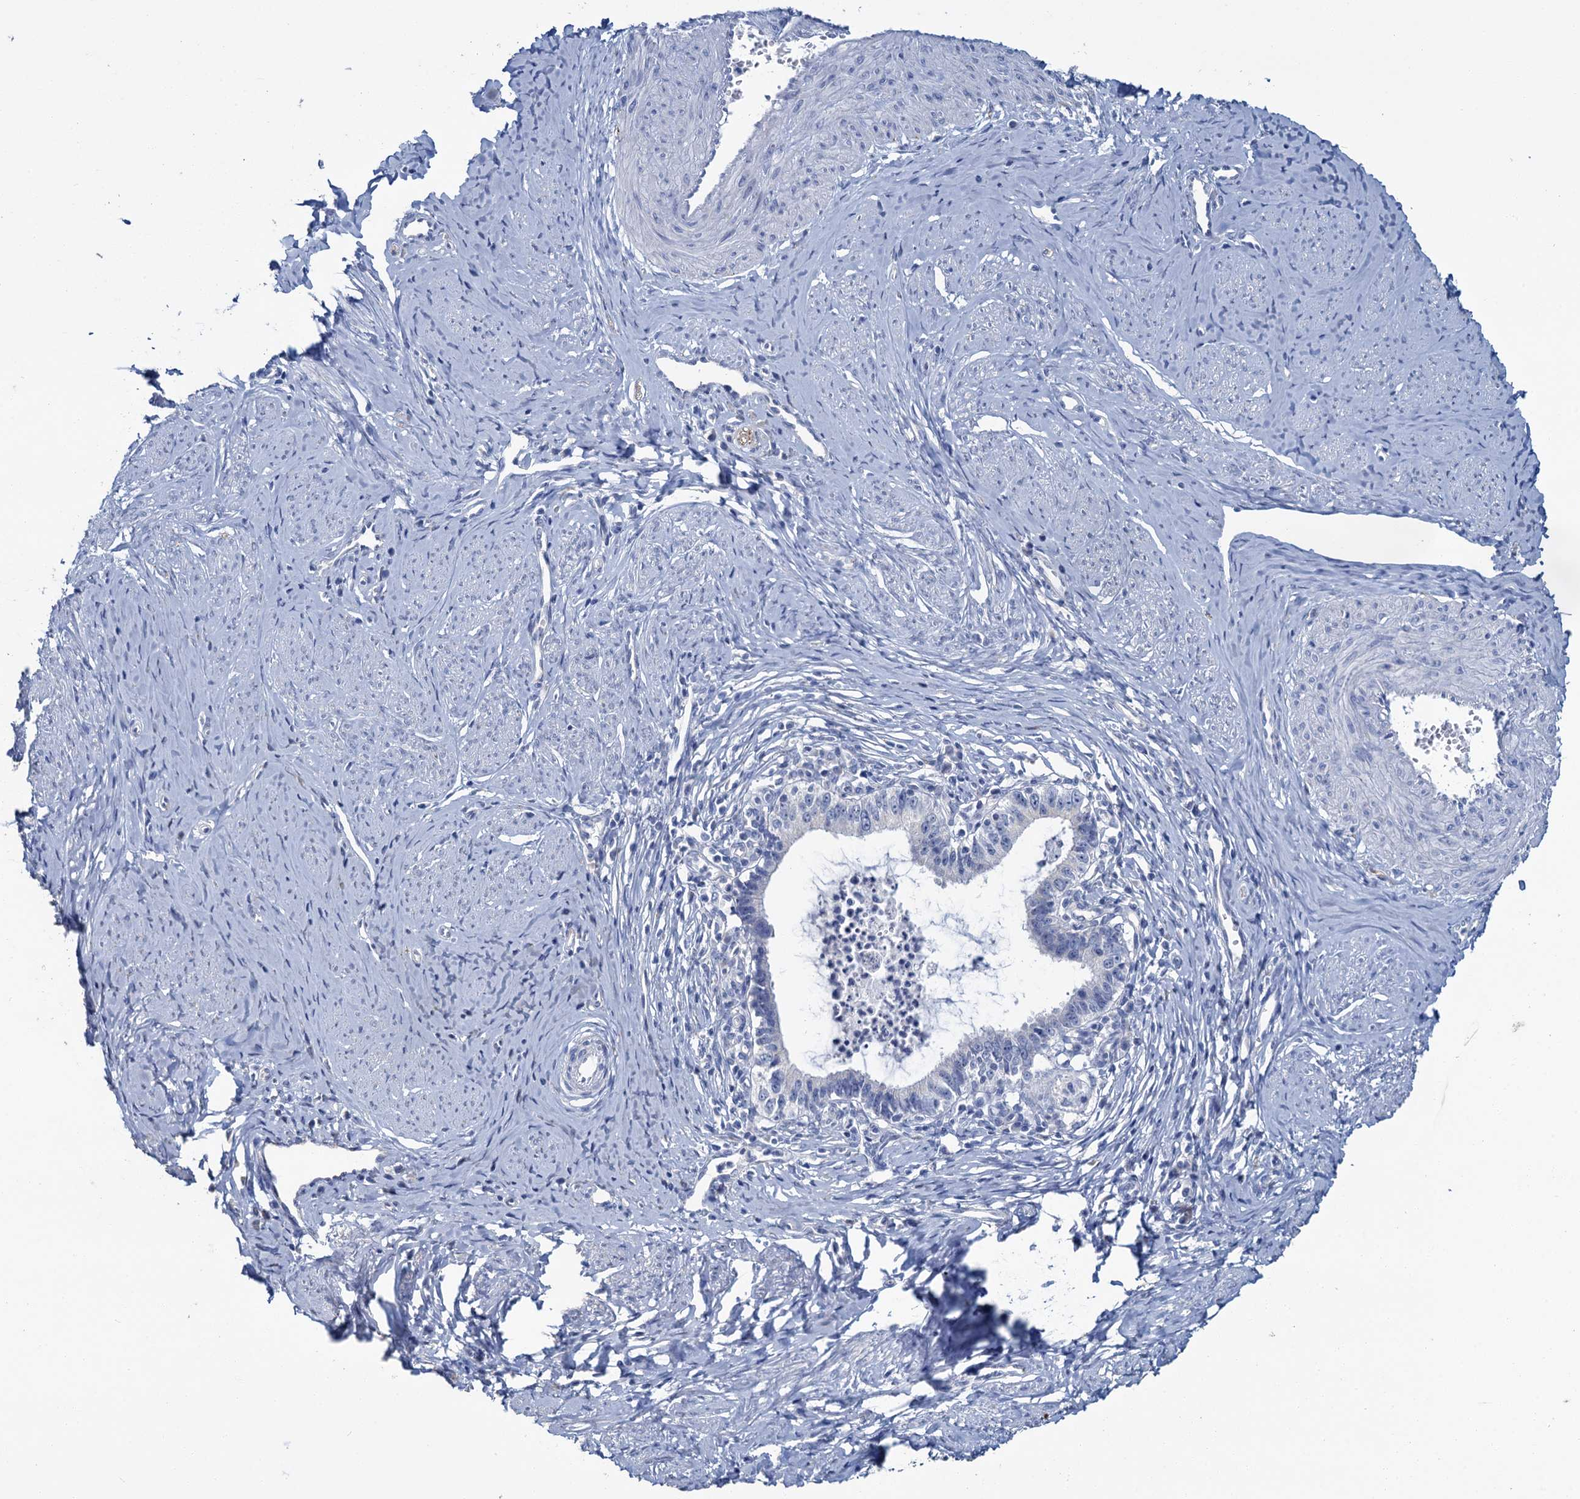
{"staining": {"intensity": "negative", "quantity": "none", "location": "none"}, "tissue": "cervical cancer", "cell_type": "Tumor cells", "image_type": "cancer", "snomed": [{"axis": "morphology", "description": "Adenocarcinoma, NOS"}, {"axis": "topography", "description": "Cervix"}], "caption": "Immunohistochemistry (IHC) photomicrograph of human cervical cancer stained for a protein (brown), which displays no staining in tumor cells.", "gene": "SNCB", "patient": {"sex": "female", "age": 36}}